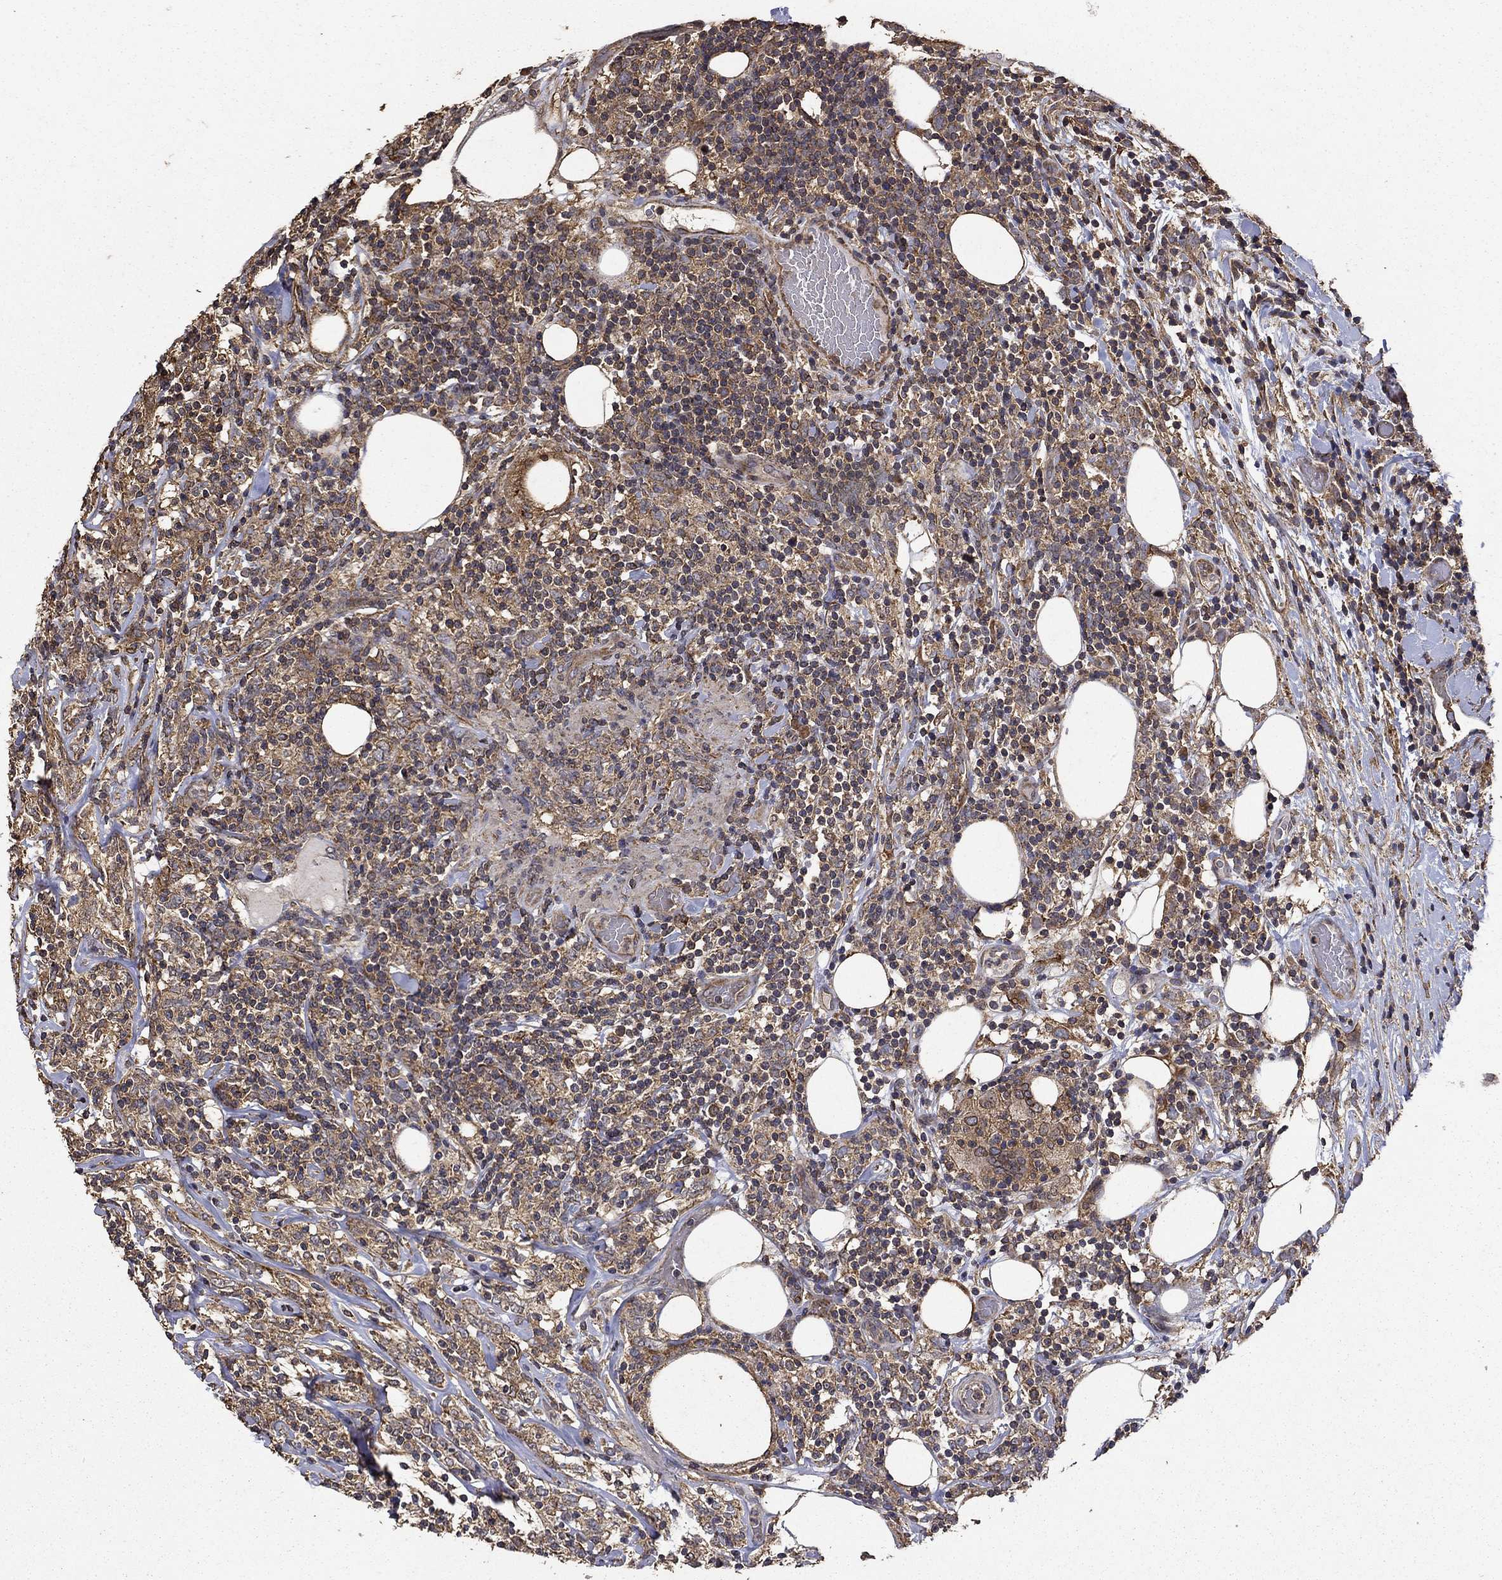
{"staining": {"intensity": "moderate", "quantity": "25%-75%", "location": "cytoplasmic/membranous"}, "tissue": "lymphoma", "cell_type": "Tumor cells", "image_type": "cancer", "snomed": [{"axis": "morphology", "description": "Malignant lymphoma, non-Hodgkin's type, High grade"}, {"axis": "topography", "description": "Lymph node"}], "caption": "The immunohistochemical stain shows moderate cytoplasmic/membranous staining in tumor cells of high-grade malignant lymphoma, non-Hodgkin's type tissue.", "gene": "IFRD1", "patient": {"sex": "female", "age": 84}}